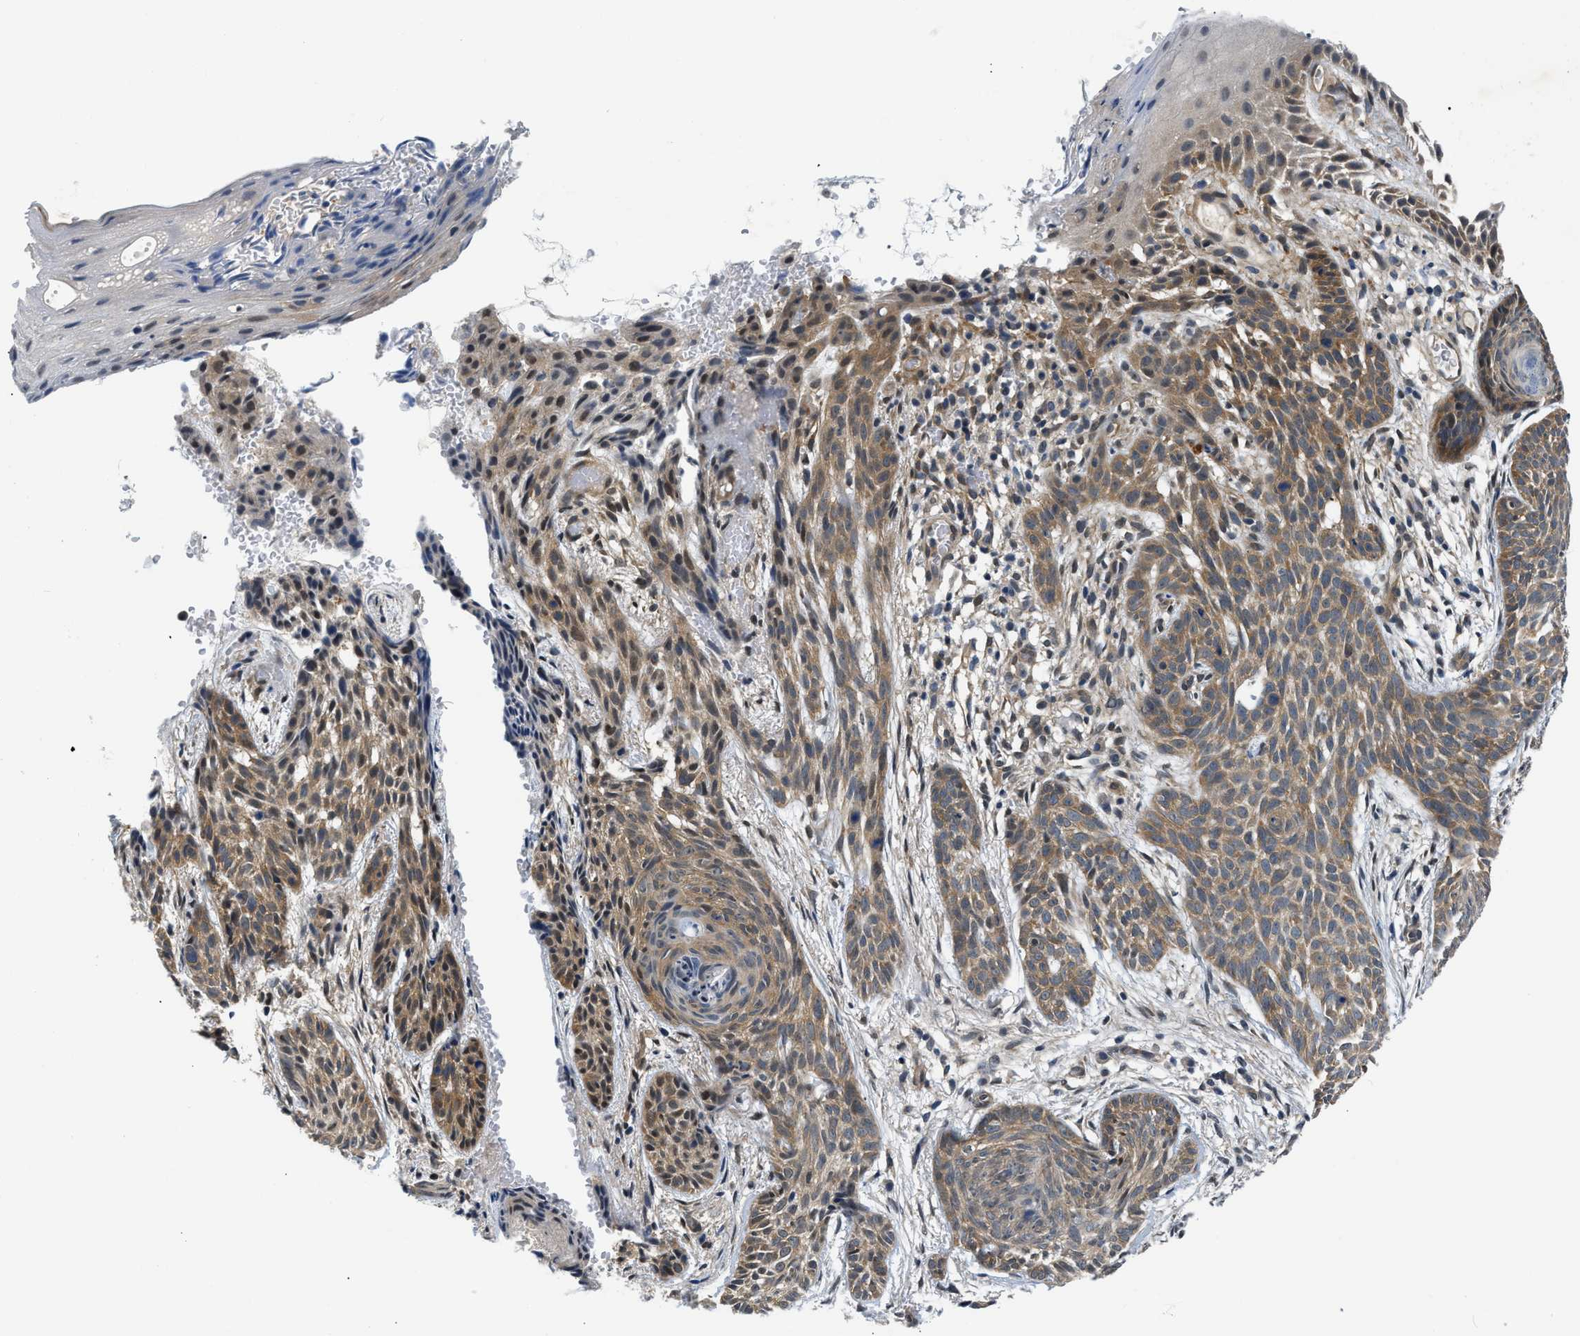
{"staining": {"intensity": "moderate", "quantity": ">75%", "location": "cytoplasmic/membranous,nuclear"}, "tissue": "skin cancer", "cell_type": "Tumor cells", "image_type": "cancer", "snomed": [{"axis": "morphology", "description": "Basal cell carcinoma"}, {"axis": "topography", "description": "Skin"}], "caption": "An immunohistochemistry (IHC) image of tumor tissue is shown. Protein staining in brown highlights moderate cytoplasmic/membranous and nuclear positivity in skin cancer within tumor cells.", "gene": "SMAD4", "patient": {"sex": "female", "age": 59}}